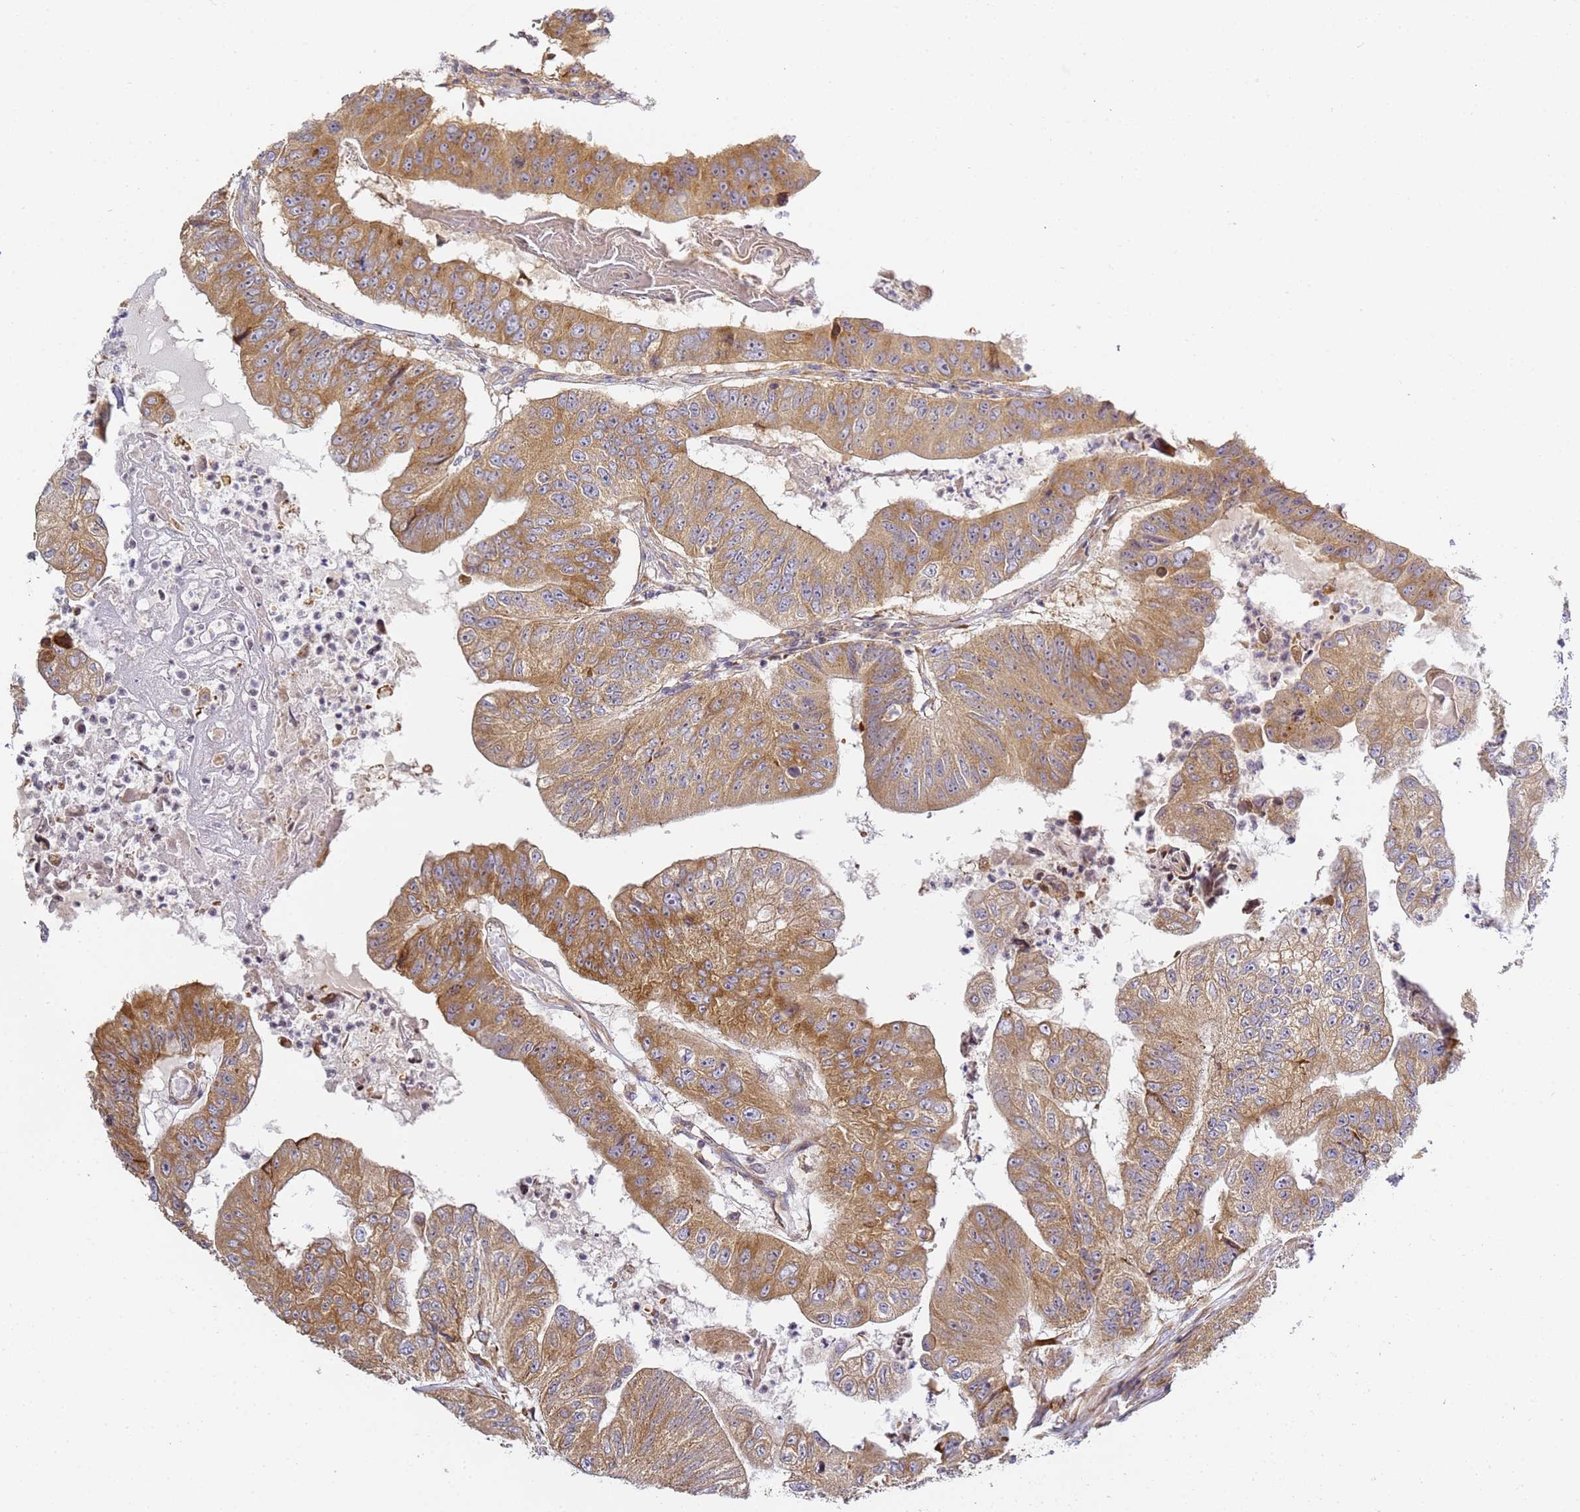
{"staining": {"intensity": "moderate", "quantity": ">75%", "location": "cytoplasmic/membranous"}, "tissue": "colorectal cancer", "cell_type": "Tumor cells", "image_type": "cancer", "snomed": [{"axis": "morphology", "description": "Adenocarcinoma, NOS"}, {"axis": "topography", "description": "Colon"}], "caption": "Immunohistochemical staining of colorectal adenocarcinoma reveals moderate cytoplasmic/membranous protein staining in approximately >75% of tumor cells. The protein is stained brown, and the nuclei are stained in blue (DAB IHC with brightfield microscopy, high magnification).", "gene": "RPL13A", "patient": {"sex": "female", "age": 67}}